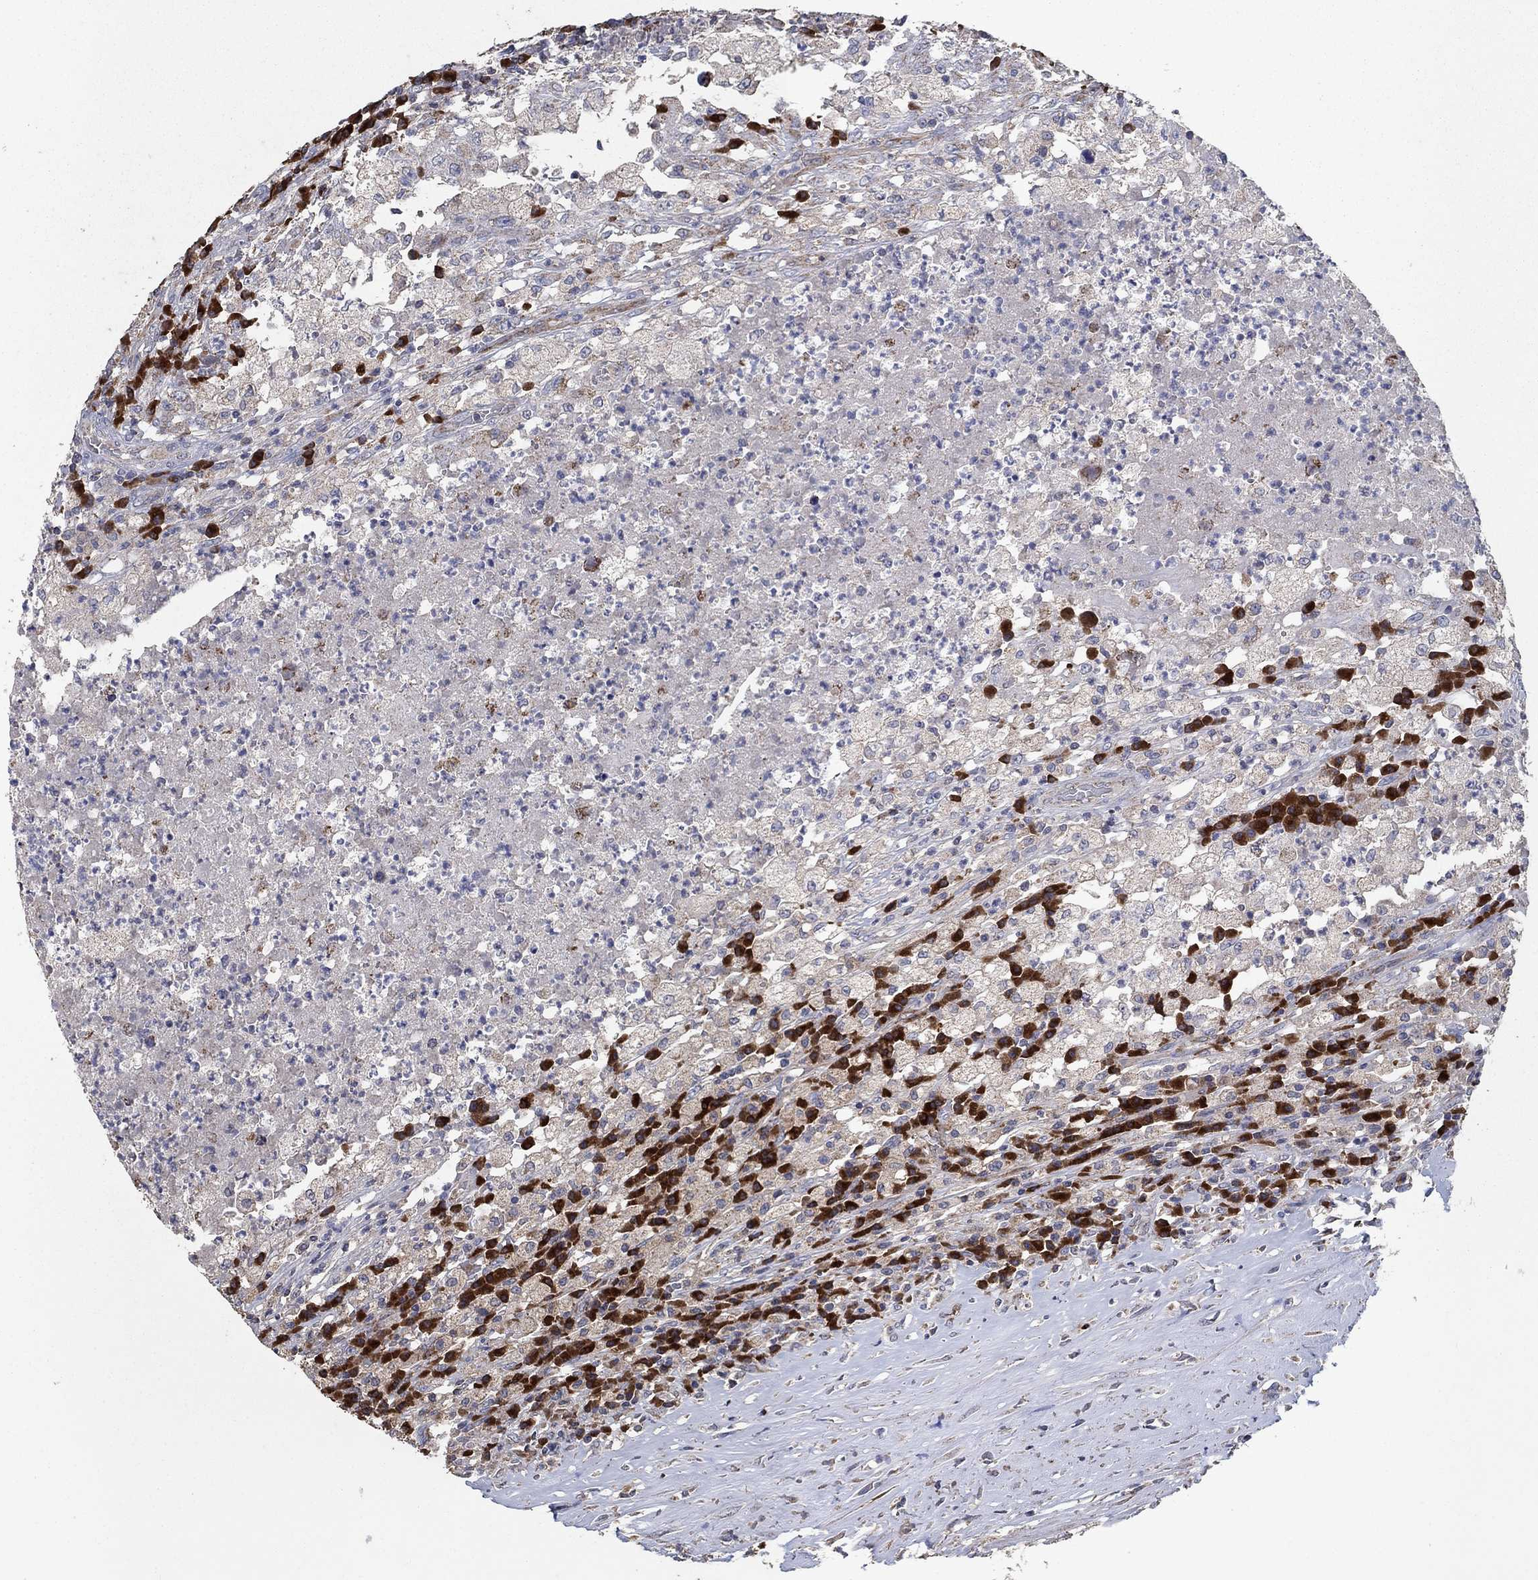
{"staining": {"intensity": "negative", "quantity": "none", "location": "none"}, "tissue": "testis cancer", "cell_type": "Tumor cells", "image_type": "cancer", "snomed": [{"axis": "morphology", "description": "Necrosis, NOS"}, {"axis": "morphology", "description": "Carcinoma, Embryonal, NOS"}, {"axis": "topography", "description": "Testis"}], "caption": "DAB immunohistochemical staining of human testis embryonal carcinoma shows no significant positivity in tumor cells.", "gene": "HID1", "patient": {"sex": "male", "age": 19}}